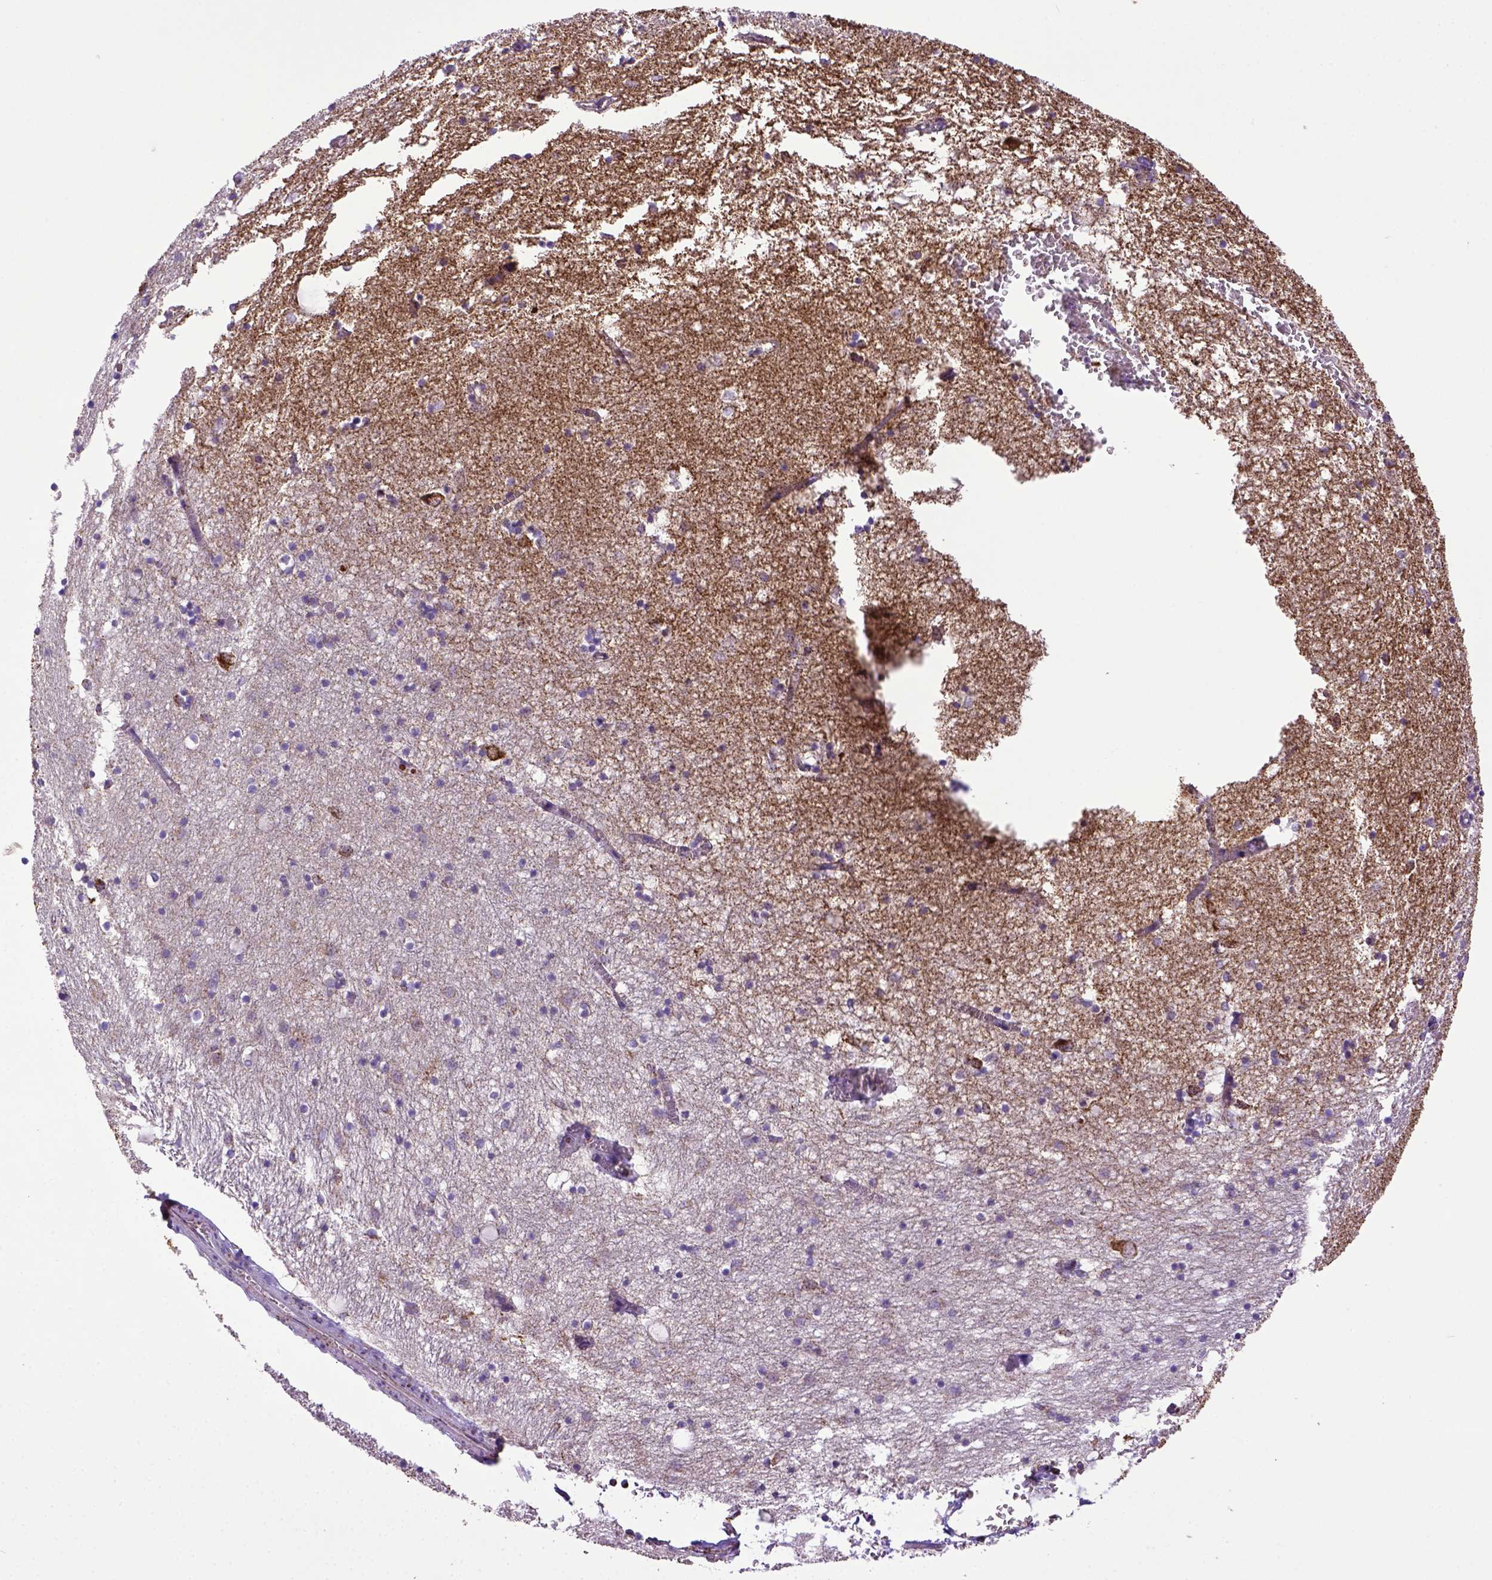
{"staining": {"intensity": "moderate", "quantity": "25%-75%", "location": "cytoplasmic/membranous"}, "tissue": "hippocampus", "cell_type": "Glial cells", "image_type": "normal", "snomed": [{"axis": "morphology", "description": "Normal tissue, NOS"}, {"axis": "topography", "description": "Lateral ventricle wall"}, {"axis": "topography", "description": "Hippocampus"}], "caption": "A medium amount of moderate cytoplasmic/membranous expression is present in approximately 25%-75% of glial cells in benign hippocampus. The staining is performed using DAB brown chromogen to label protein expression. The nuclei are counter-stained blue using hematoxylin.", "gene": "MT", "patient": {"sex": "female", "age": 63}}